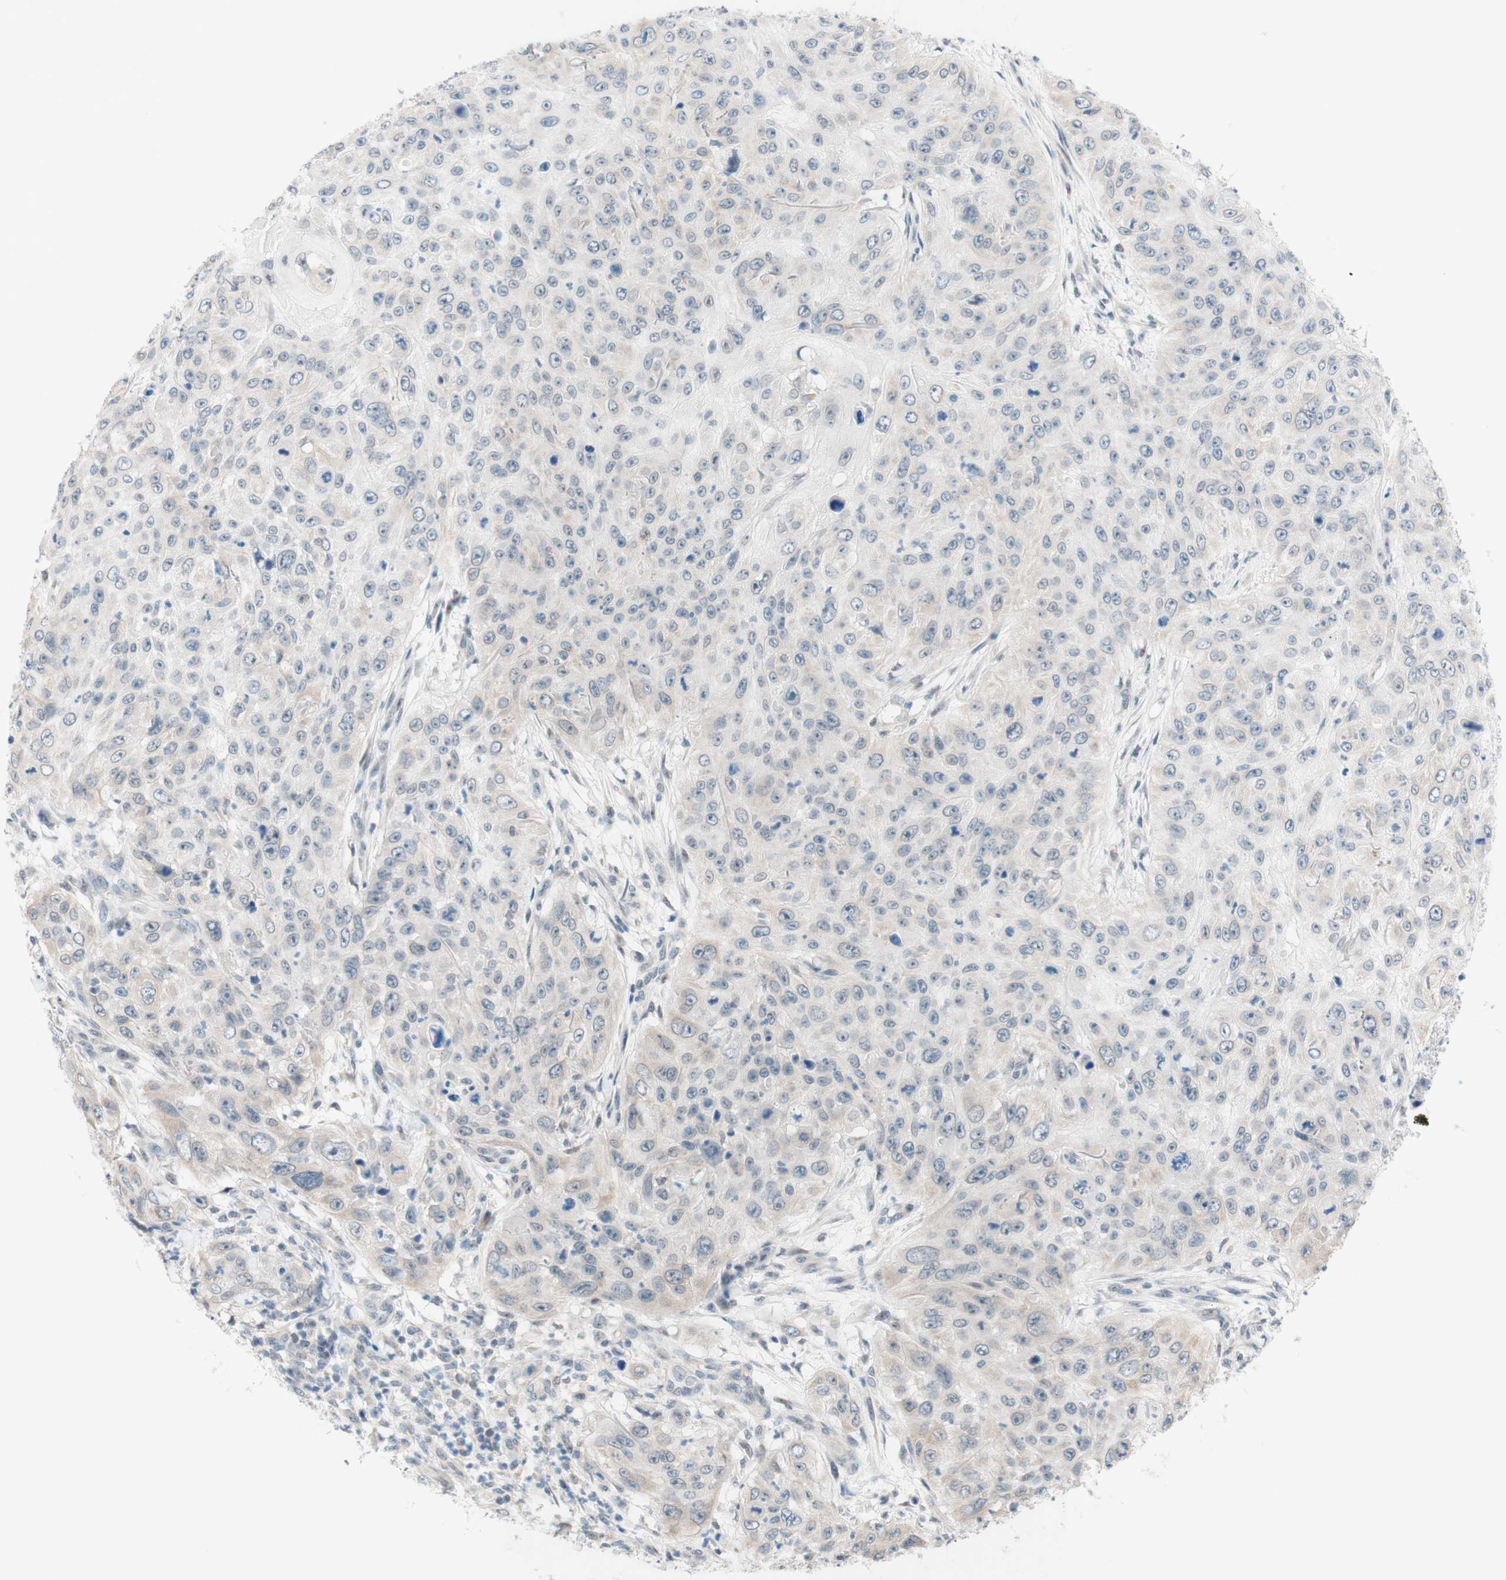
{"staining": {"intensity": "weak", "quantity": "<25%", "location": "cytoplasmic/membranous,nuclear"}, "tissue": "skin cancer", "cell_type": "Tumor cells", "image_type": "cancer", "snomed": [{"axis": "morphology", "description": "Squamous cell carcinoma, NOS"}, {"axis": "topography", "description": "Skin"}], "caption": "An image of skin squamous cell carcinoma stained for a protein exhibits no brown staining in tumor cells.", "gene": "JPH1", "patient": {"sex": "female", "age": 80}}